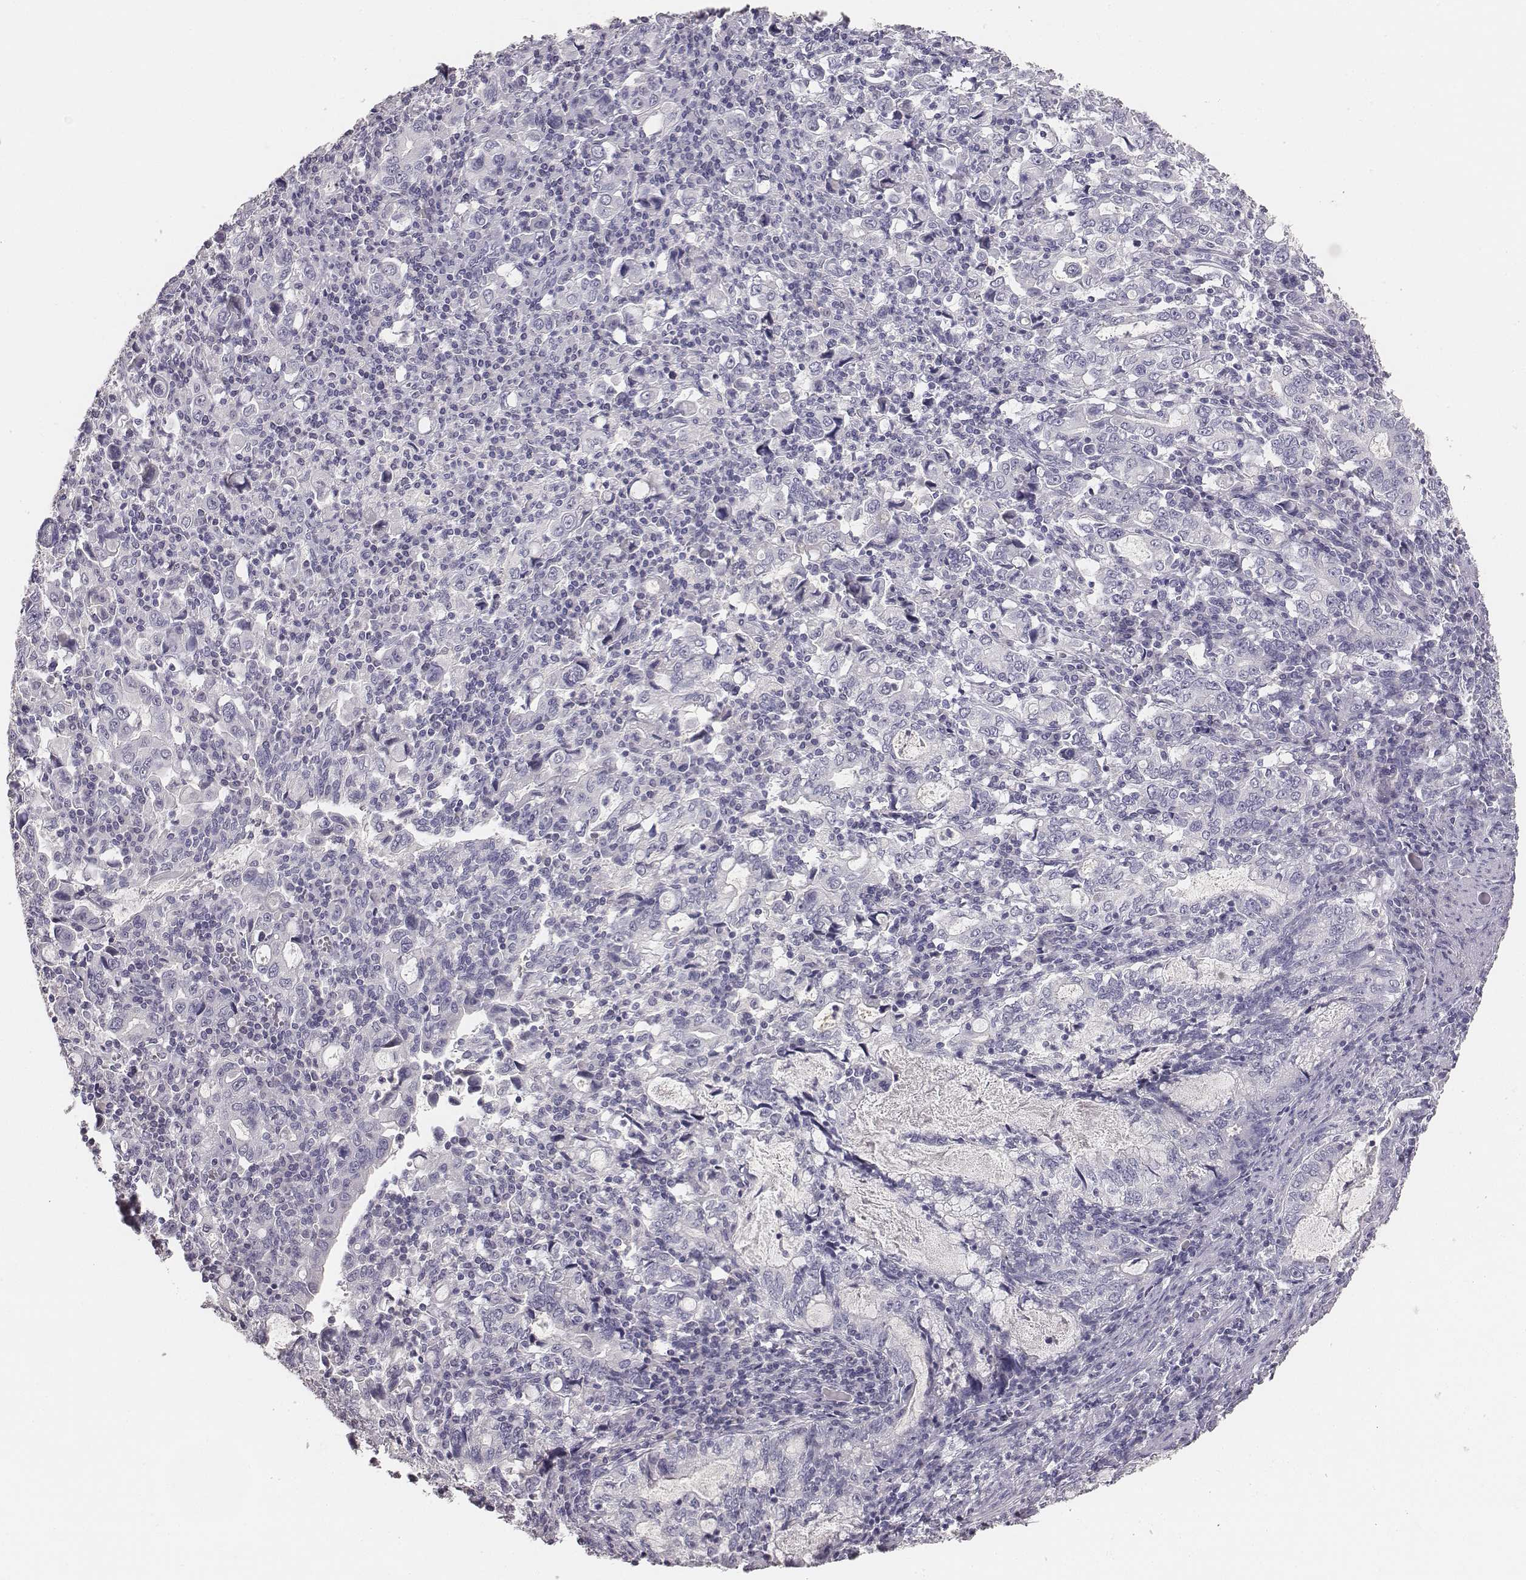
{"staining": {"intensity": "negative", "quantity": "none", "location": "none"}, "tissue": "stomach cancer", "cell_type": "Tumor cells", "image_type": "cancer", "snomed": [{"axis": "morphology", "description": "Adenocarcinoma, NOS"}, {"axis": "topography", "description": "Stomach, lower"}], "caption": "Immunohistochemical staining of human adenocarcinoma (stomach) displays no significant staining in tumor cells.", "gene": "MYH6", "patient": {"sex": "female", "age": 72}}